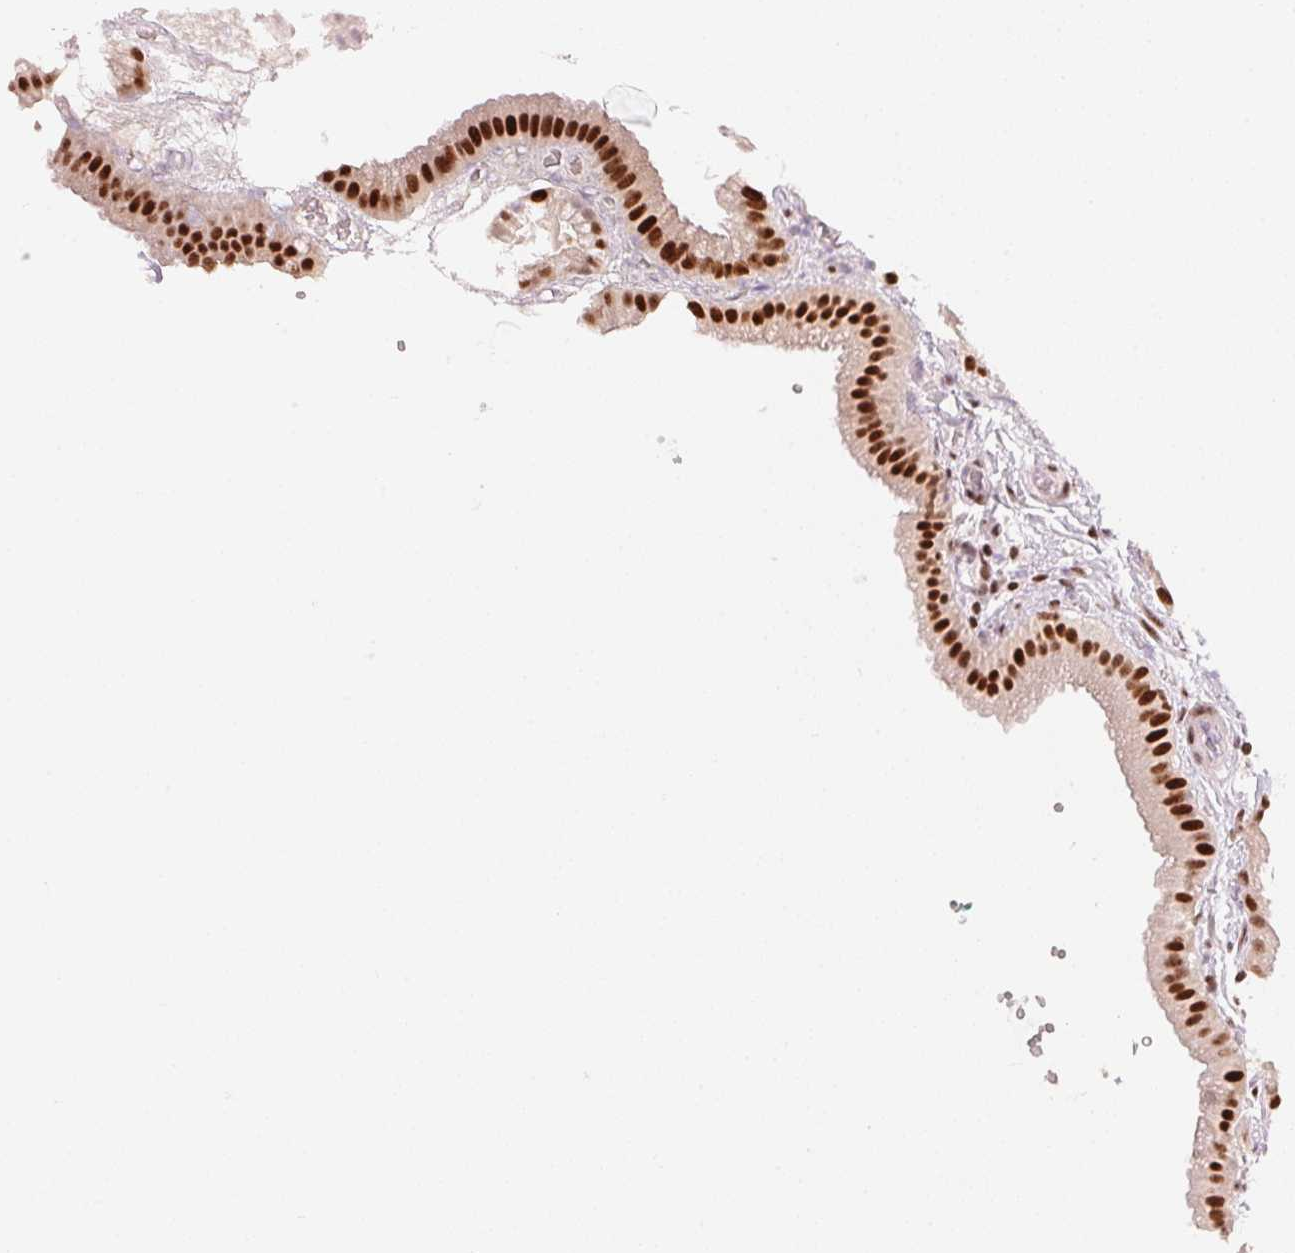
{"staining": {"intensity": "strong", "quantity": ">75%", "location": "nuclear"}, "tissue": "gallbladder", "cell_type": "Glandular cells", "image_type": "normal", "snomed": [{"axis": "morphology", "description": "Normal tissue, NOS"}, {"axis": "topography", "description": "Gallbladder"}], "caption": "Immunohistochemical staining of unremarkable human gallbladder demonstrates >75% levels of strong nuclear protein expression in about >75% of glandular cells. The staining was performed using DAB to visualize the protein expression in brown, while the nuclei were stained in blue with hematoxylin (Magnification: 20x).", "gene": "NXF1", "patient": {"sex": "female", "age": 63}}